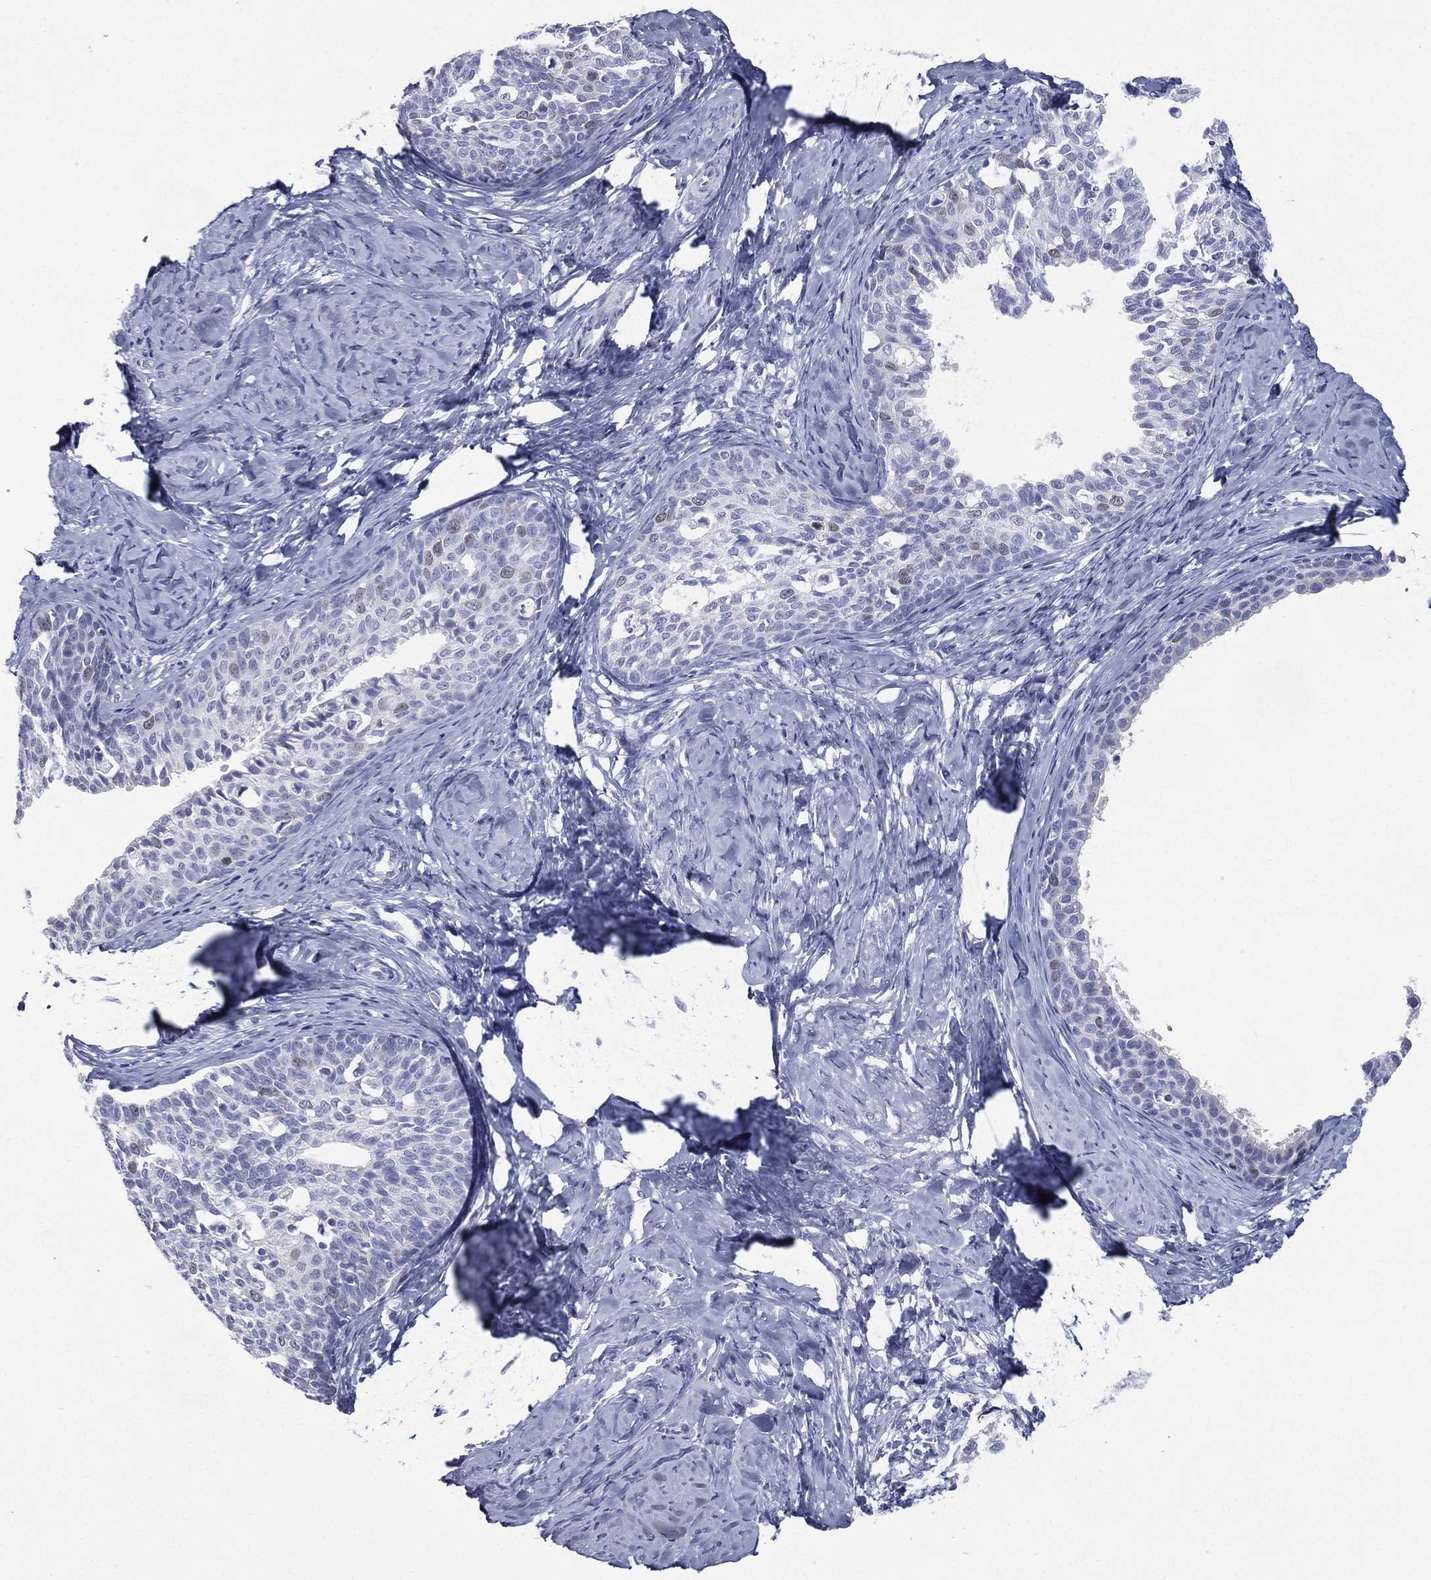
{"staining": {"intensity": "negative", "quantity": "none", "location": "none"}, "tissue": "cervical cancer", "cell_type": "Tumor cells", "image_type": "cancer", "snomed": [{"axis": "morphology", "description": "Squamous cell carcinoma, NOS"}, {"axis": "topography", "description": "Cervix"}], "caption": "IHC of human cervical squamous cell carcinoma exhibits no positivity in tumor cells.", "gene": "KIF2C", "patient": {"sex": "female", "age": 51}}